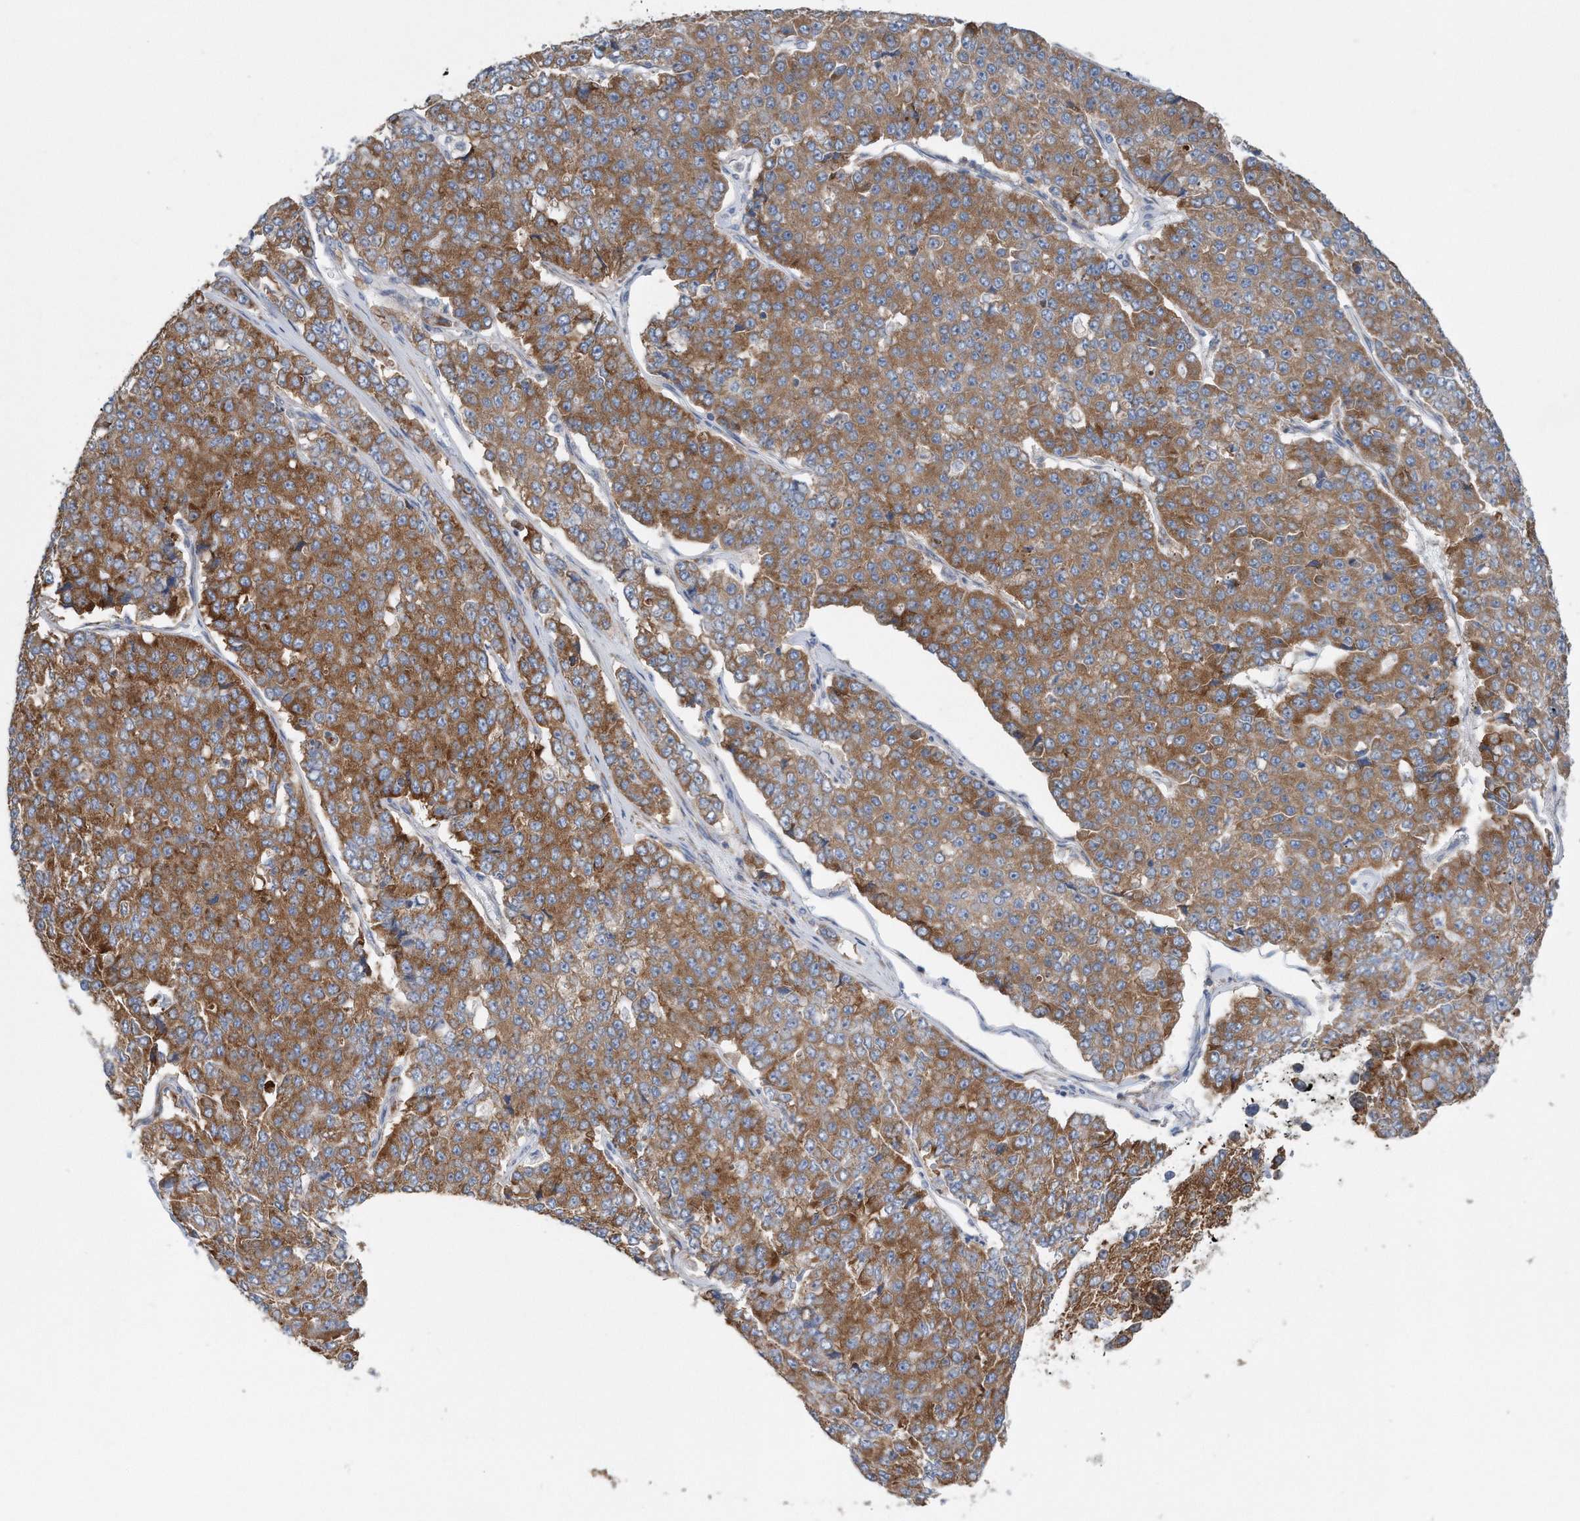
{"staining": {"intensity": "moderate", "quantity": ">75%", "location": "cytoplasmic/membranous"}, "tissue": "pancreatic cancer", "cell_type": "Tumor cells", "image_type": "cancer", "snomed": [{"axis": "morphology", "description": "Adenocarcinoma, NOS"}, {"axis": "topography", "description": "Pancreas"}], "caption": "Pancreatic cancer was stained to show a protein in brown. There is medium levels of moderate cytoplasmic/membranous expression in approximately >75% of tumor cells.", "gene": "RPL26L1", "patient": {"sex": "male", "age": 50}}